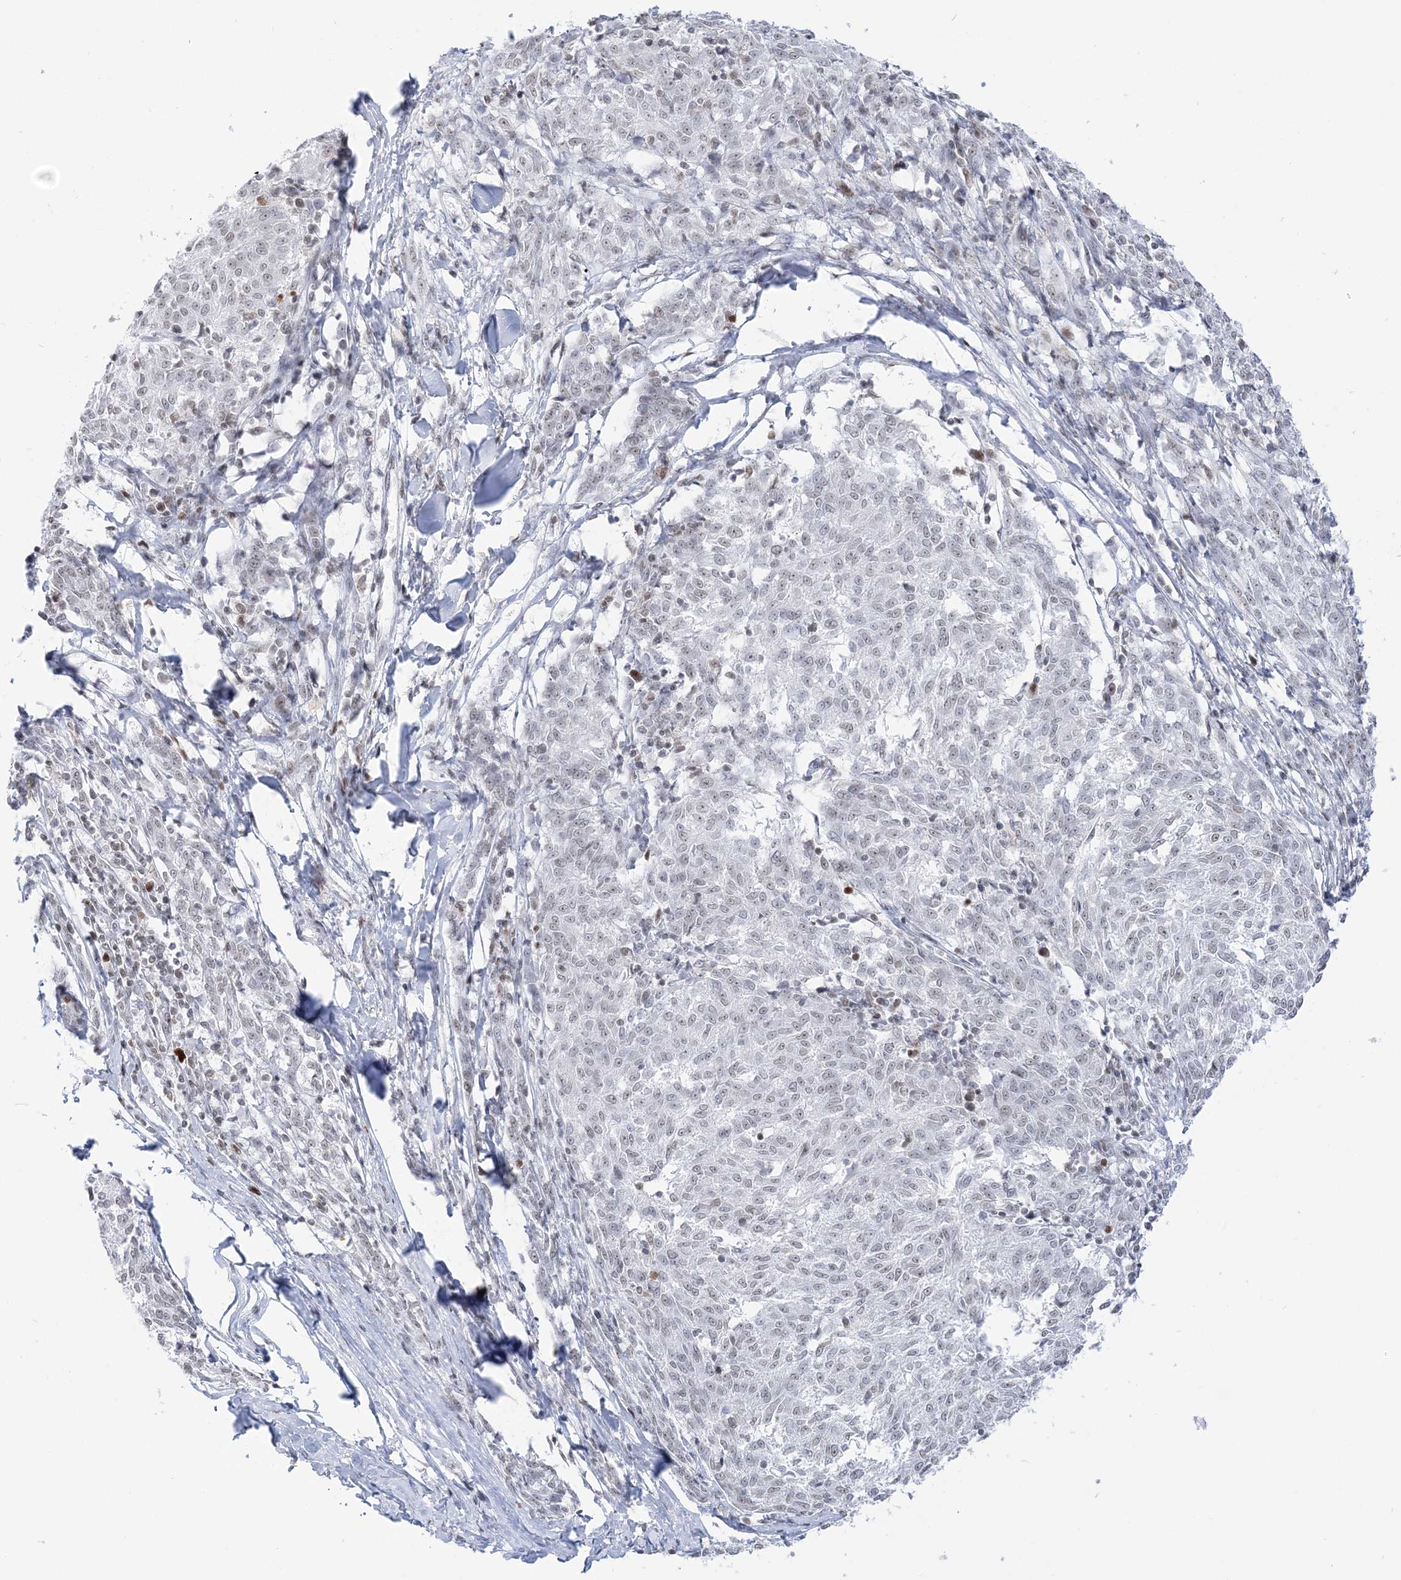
{"staining": {"intensity": "negative", "quantity": "none", "location": "none"}, "tissue": "melanoma", "cell_type": "Tumor cells", "image_type": "cancer", "snomed": [{"axis": "morphology", "description": "Malignant melanoma, NOS"}, {"axis": "topography", "description": "Skin"}], "caption": "Immunohistochemistry (IHC) image of melanoma stained for a protein (brown), which reveals no expression in tumor cells.", "gene": "DDX21", "patient": {"sex": "female", "age": 72}}